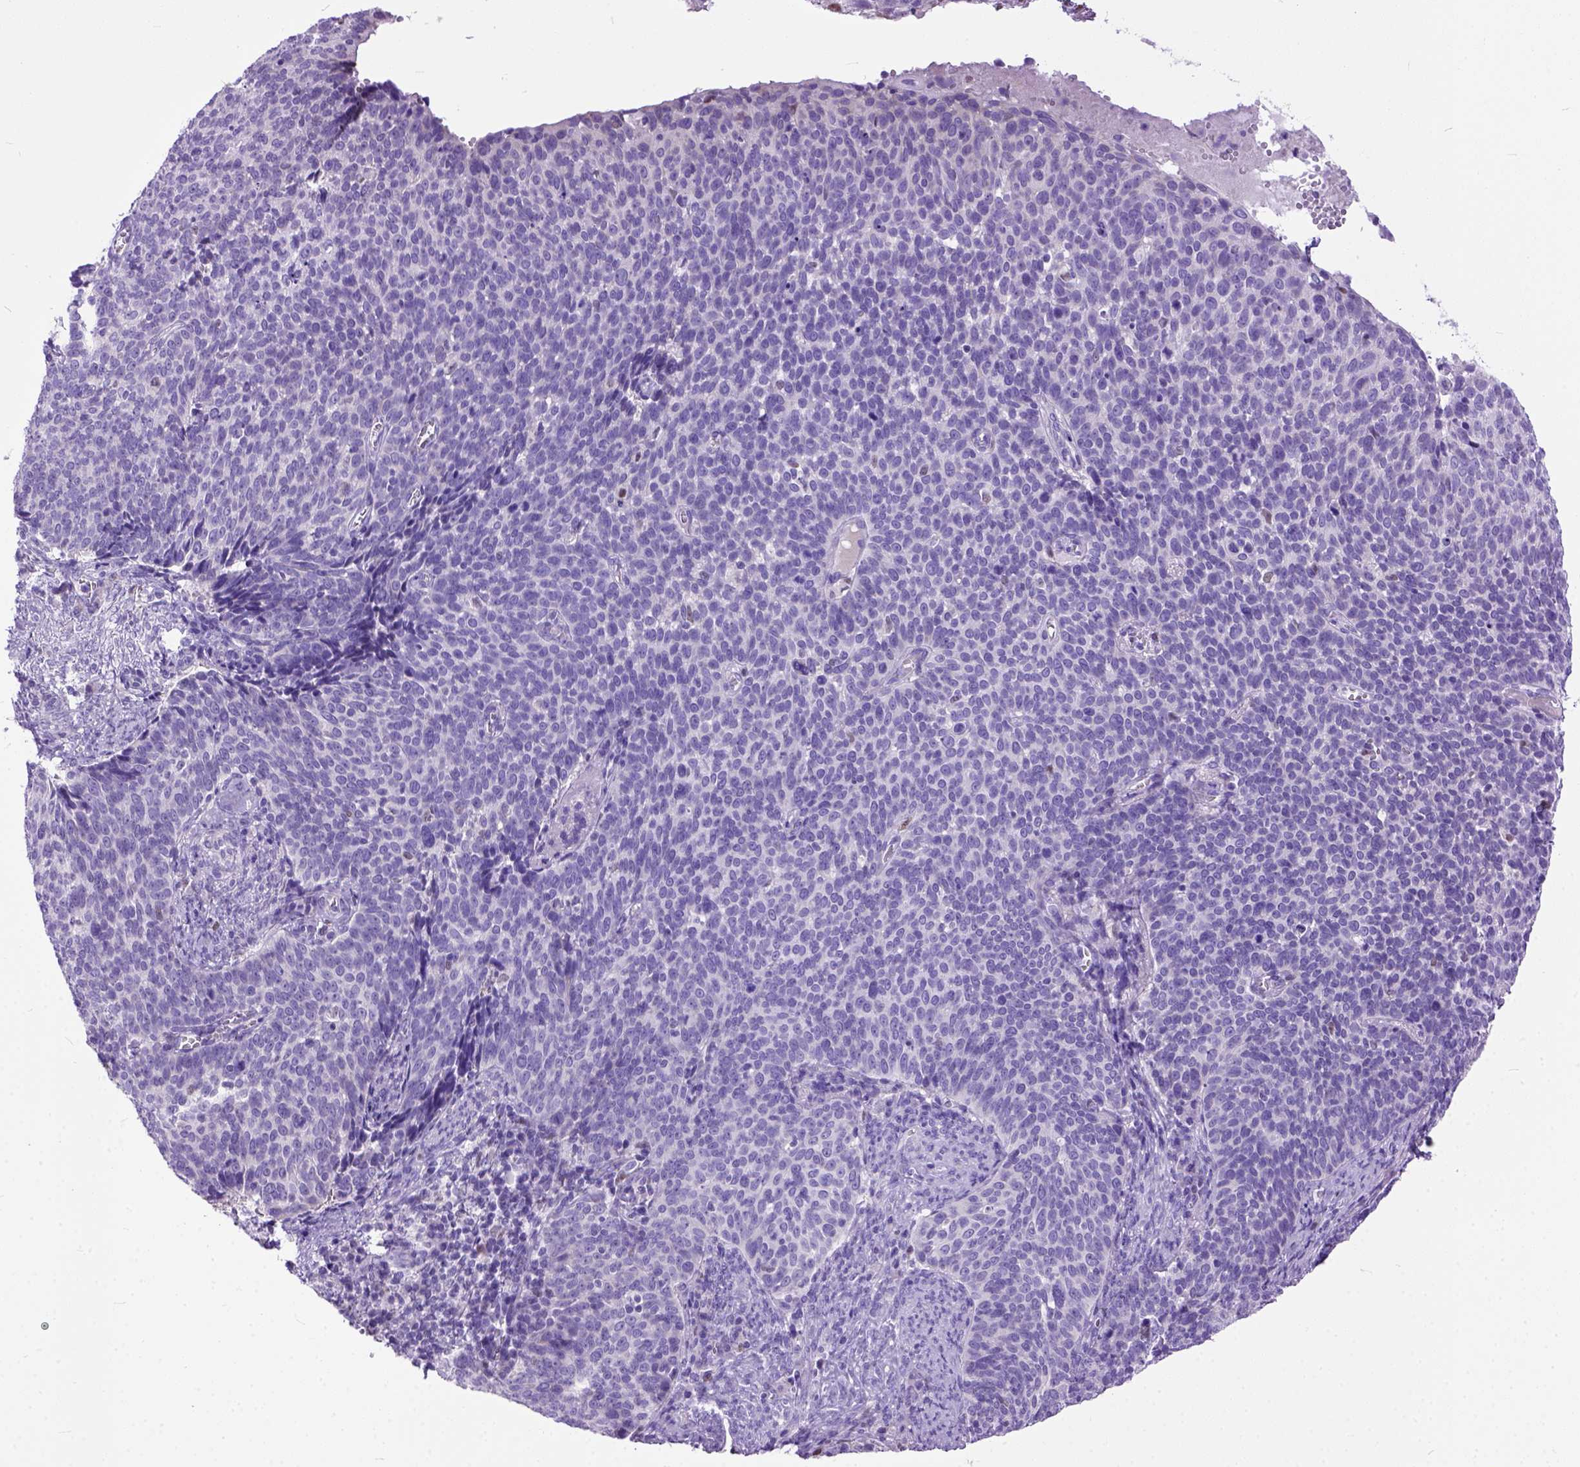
{"staining": {"intensity": "negative", "quantity": "none", "location": "none"}, "tissue": "cervical cancer", "cell_type": "Tumor cells", "image_type": "cancer", "snomed": [{"axis": "morphology", "description": "Normal tissue, NOS"}, {"axis": "morphology", "description": "Squamous cell carcinoma, NOS"}, {"axis": "topography", "description": "Cervix"}], "caption": "Immunohistochemistry (IHC) image of cervical cancer (squamous cell carcinoma) stained for a protein (brown), which demonstrates no staining in tumor cells.", "gene": "CRB1", "patient": {"sex": "female", "age": 39}}